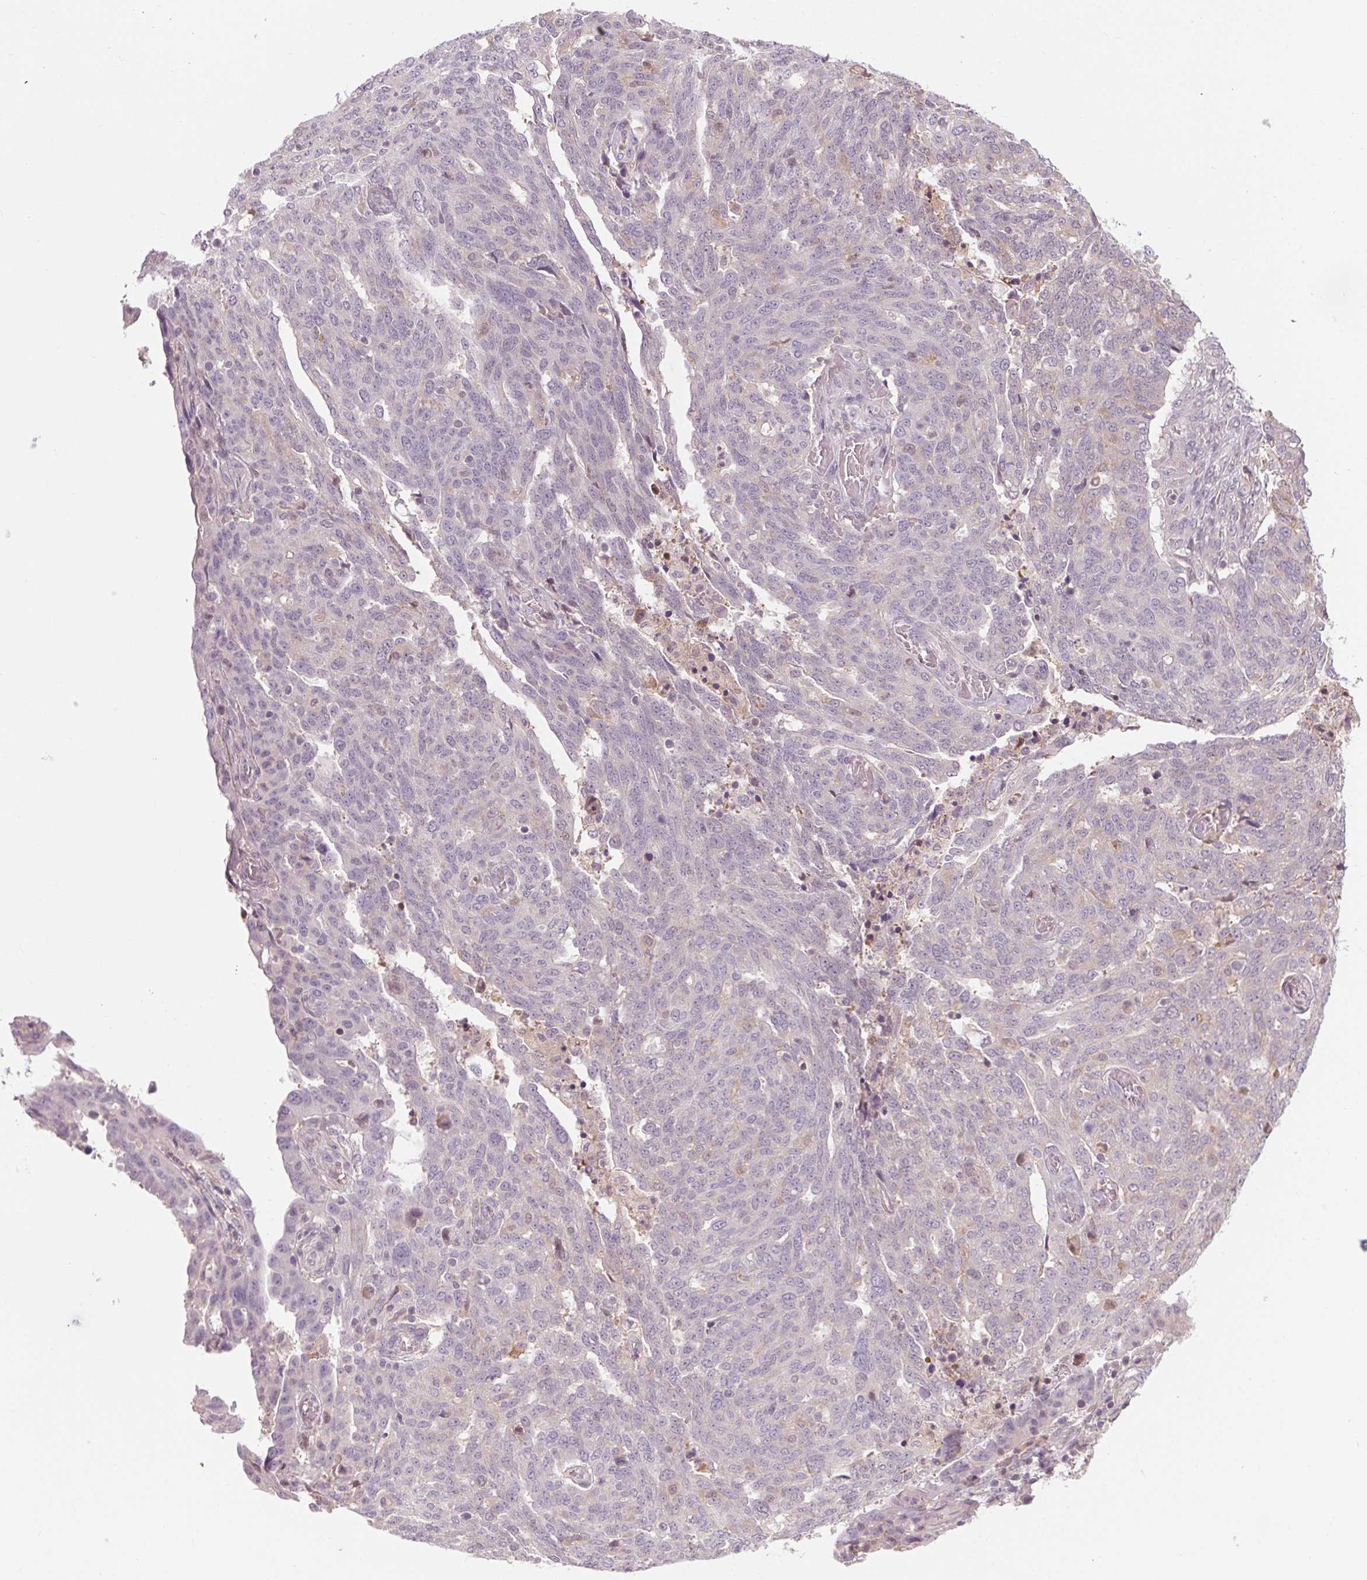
{"staining": {"intensity": "negative", "quantity": "none", "location": "none"}, "tissue": "ovarian cancer", "cell_type": "Tumor cells", "image_type": "cancer", "snomed": [{"axis": "morphology", "description": "Cystadenocarcinoma, serous, NOS"}, {"axis": "topography", "description": "Ovary"}], "caption": "The micrograph reveals no significant expression in tumor cells of ovarian cancer.", "gene": "HHLA2", "patient": {"sex": "female", "age": 67}}